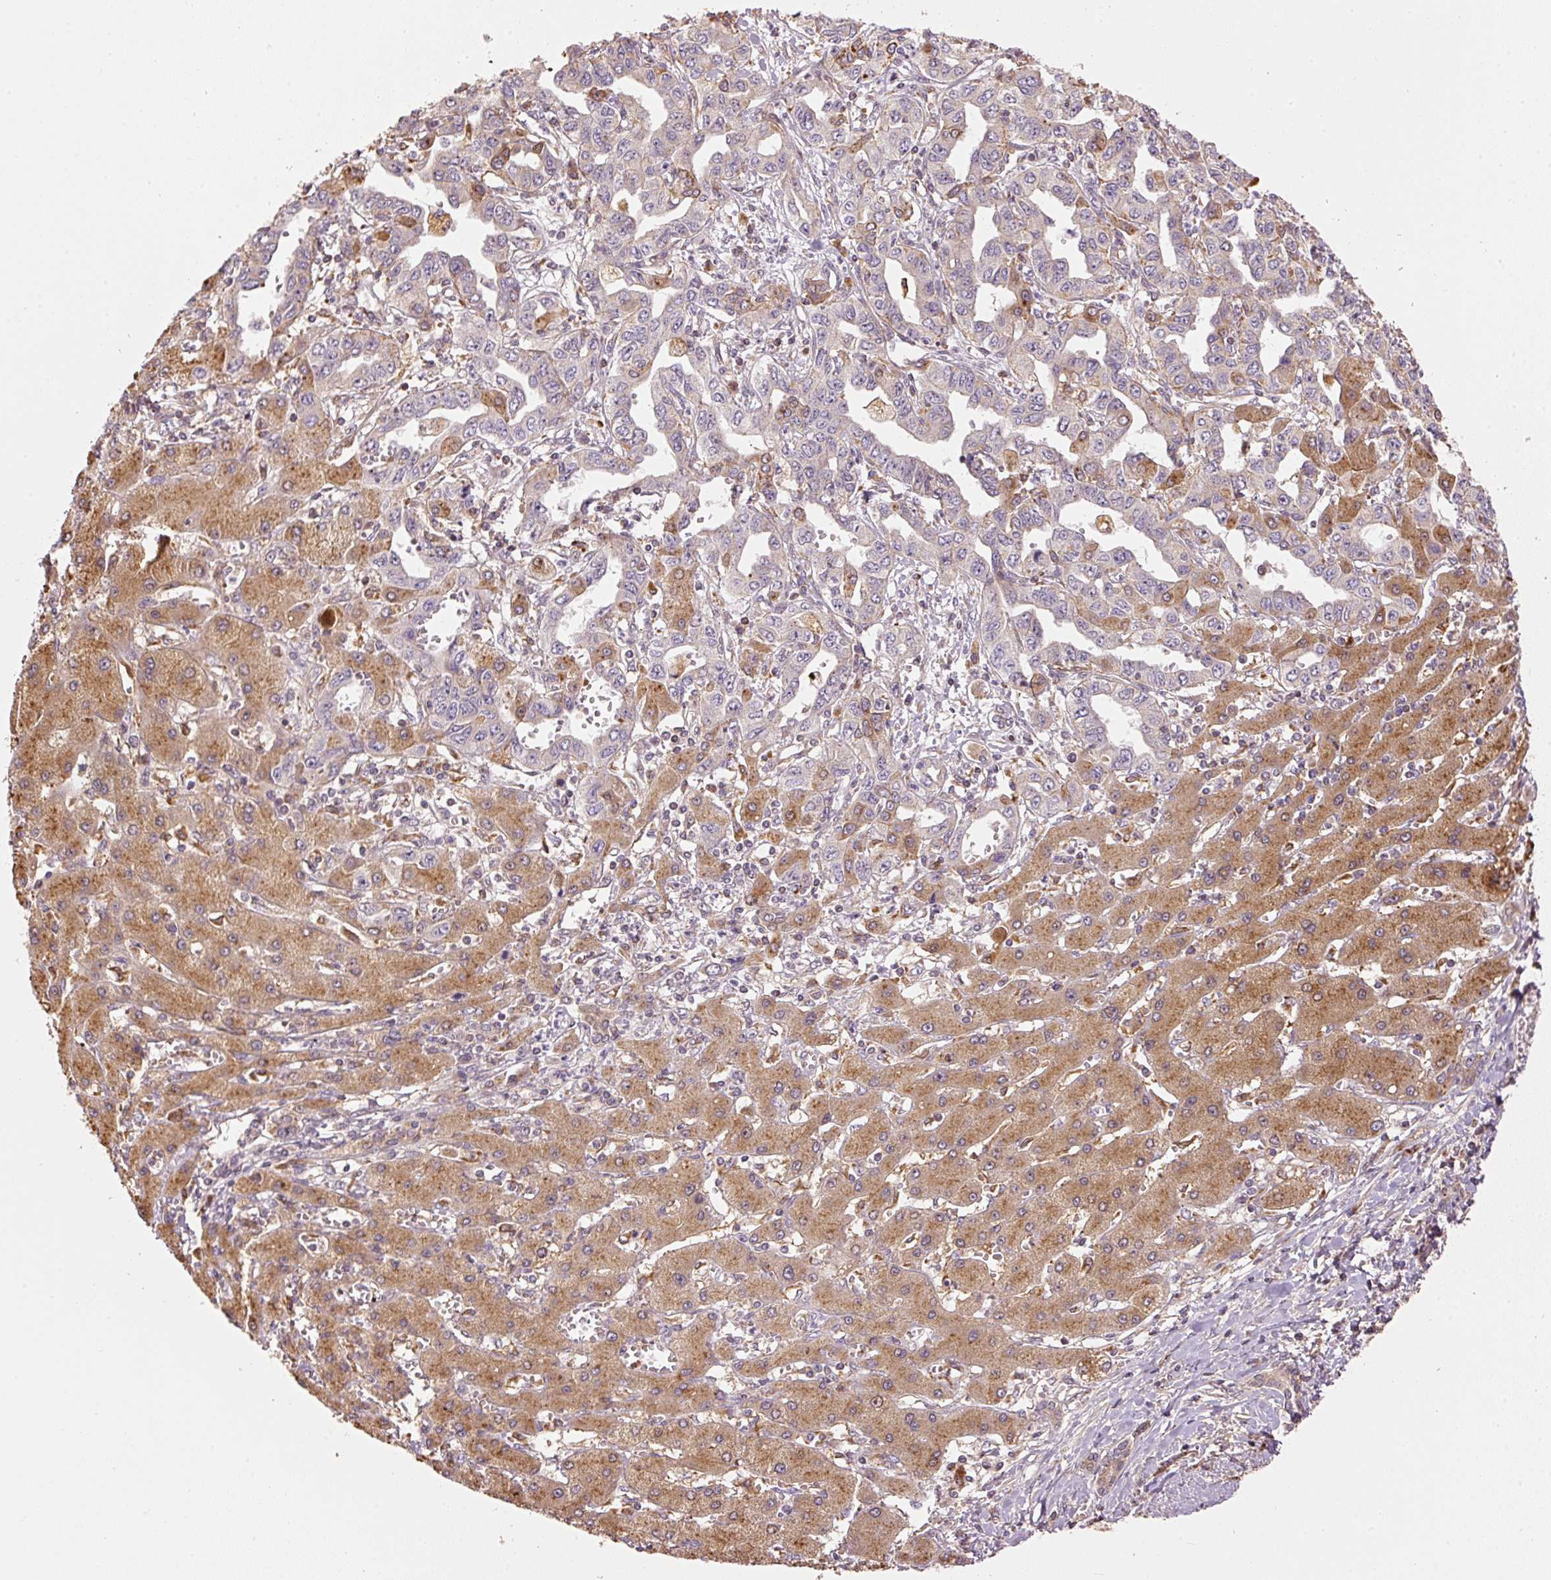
{"staining": {"intensity": "moderate", "quantity": "<25%", "location": "cytoplasmic/membranous"}, "tissue": "liver cancer", "cell_type": "Tumor cells", "image_type": "cancer", "snomed": [{"axis": "morphology", "description": "Cholangiocarcinoma"}, {"axis": "topography", "description": "Liver"}], "caption": "This histopathology image reveals immunohistochemistry (IHC) staining of human liver cancer (cholangiocarcinoma), with low moderate cytoplasmic/membranous positivity in approximately <25% of tumor cells.", "gene": "MTHFD1L", "patient": {"sex": "male", "age": 59}}